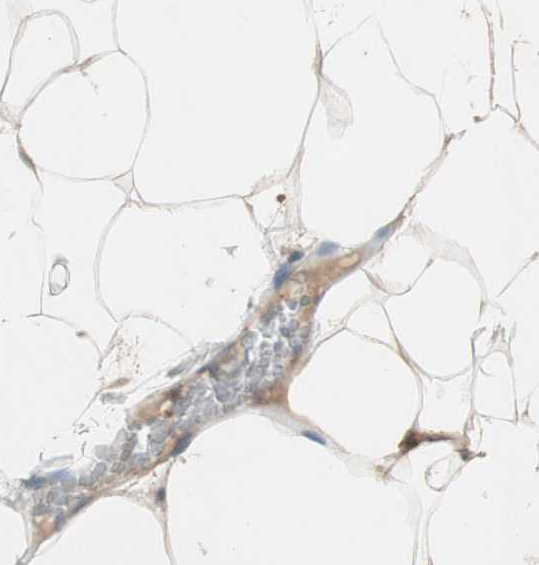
{"staining": {"intensity": "negative", "quantity": "none", "location": "none"}, "tissue": "adipose tissue", "cell_type": "Adipocytes", "image_type": "normal", "snomed": [{"axis": "morphology", "description": "Normal tissue, NOS"}, {"axis": "topography", "description": "Breast"}, {"axis": "topography", "description": "Adipose tissue"}], "caption": "Adipose tissue was stained to show a protein in brown. There is no significant staining in adipocytes. (DAB IHC, high magnification).", "gene": "EPHA8", "patient": {"sex": "female", "age": 25}}